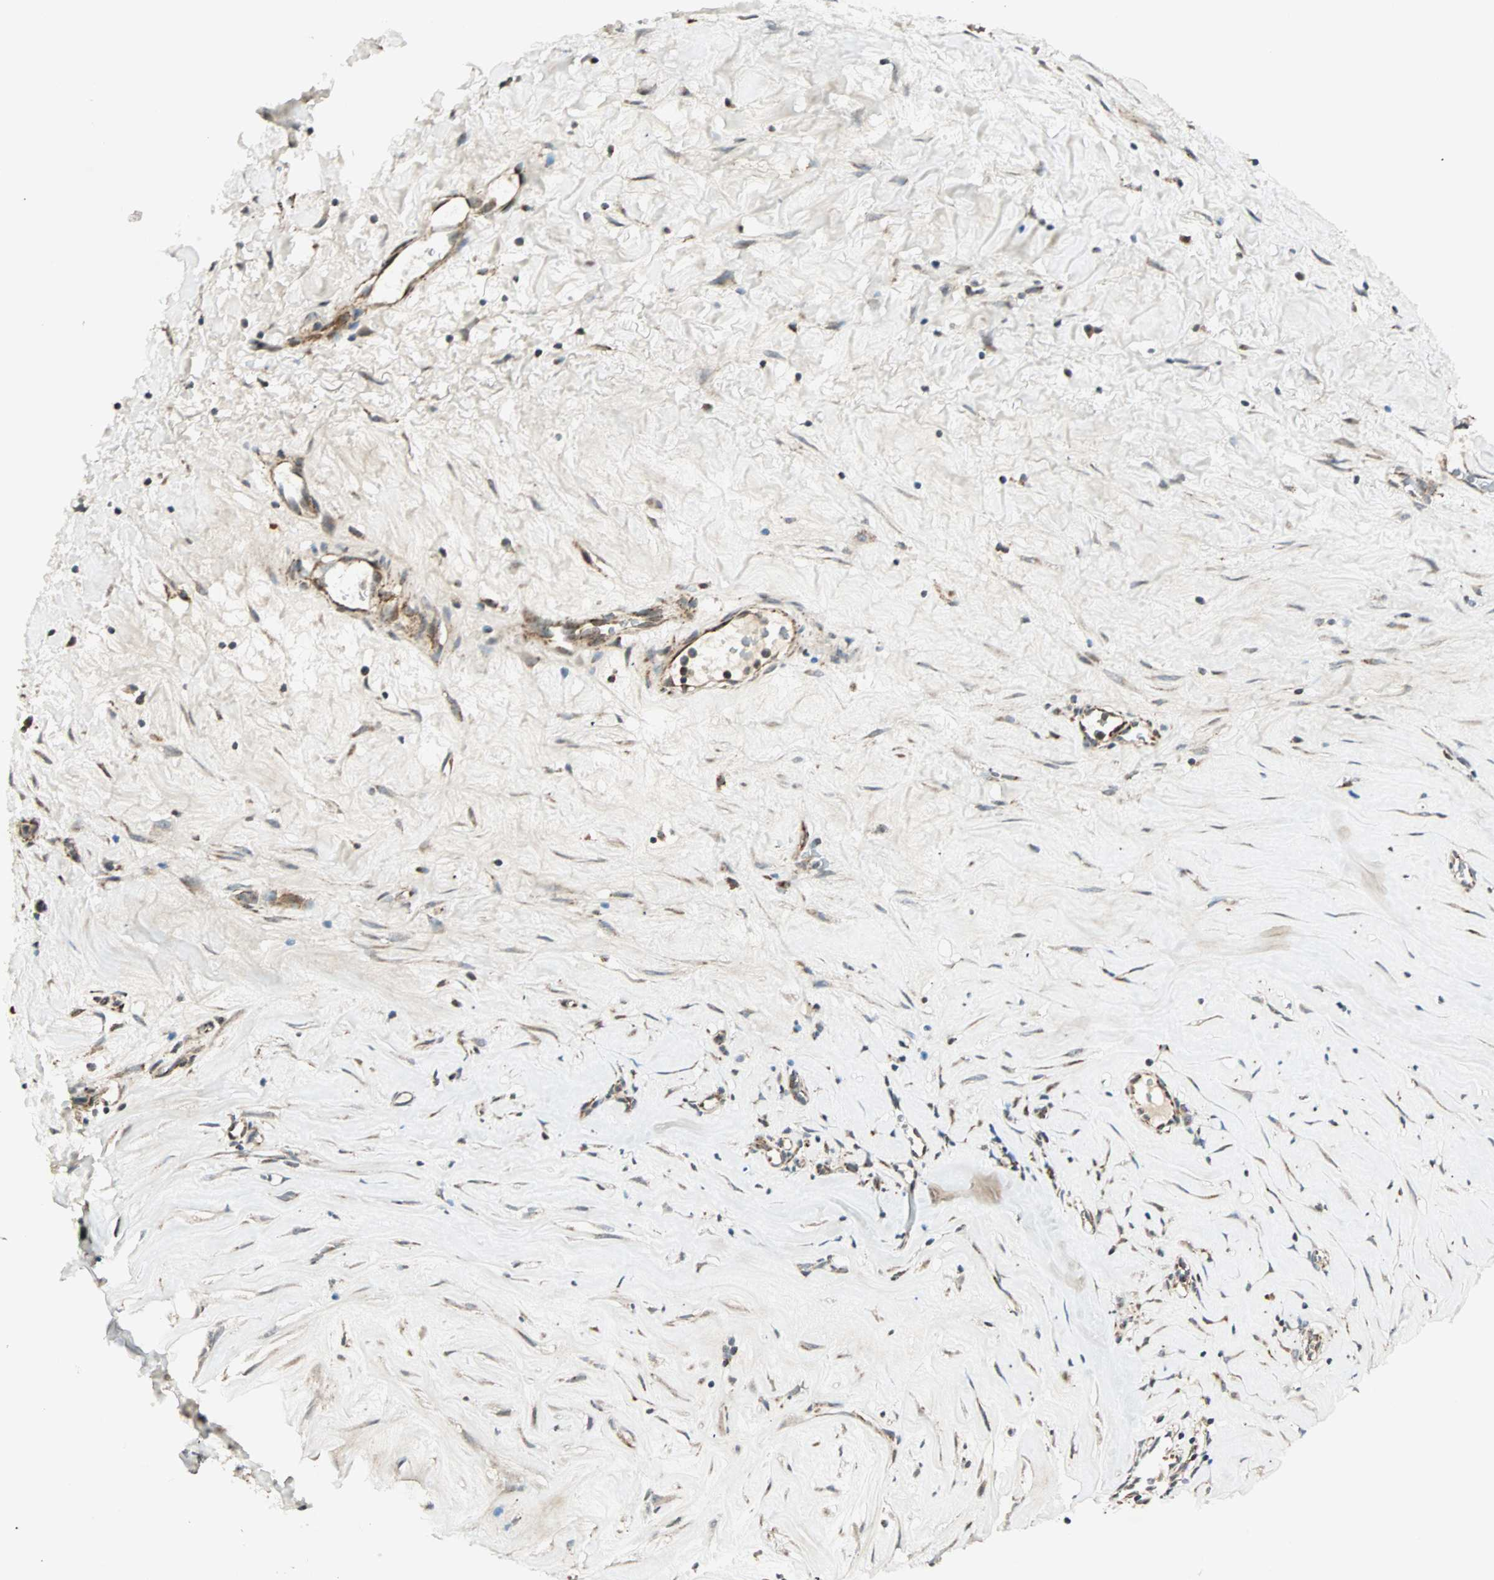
{"staining": {"intensity": "weak", "quantity": "25%-75%", "location": "cytoplasmic/membranous"}, "tissue": "liver cancer", "cell_type": "Tumor cells", "image_type": "cancer", "snomed": [{"axis": "morphology", "description": "Cholangiocarcinoma"}, {"axis": "topography", "description": "Liver"}], "caption": "A photomicrograph showing weak cytoplasmic/membranous staining in about 25%-75% of tumor cells in liver cancer, as visualized by brown immunohistochemical staining.", "gene": "SPRY4", "patient": {"sex": "female", "age": 65}}